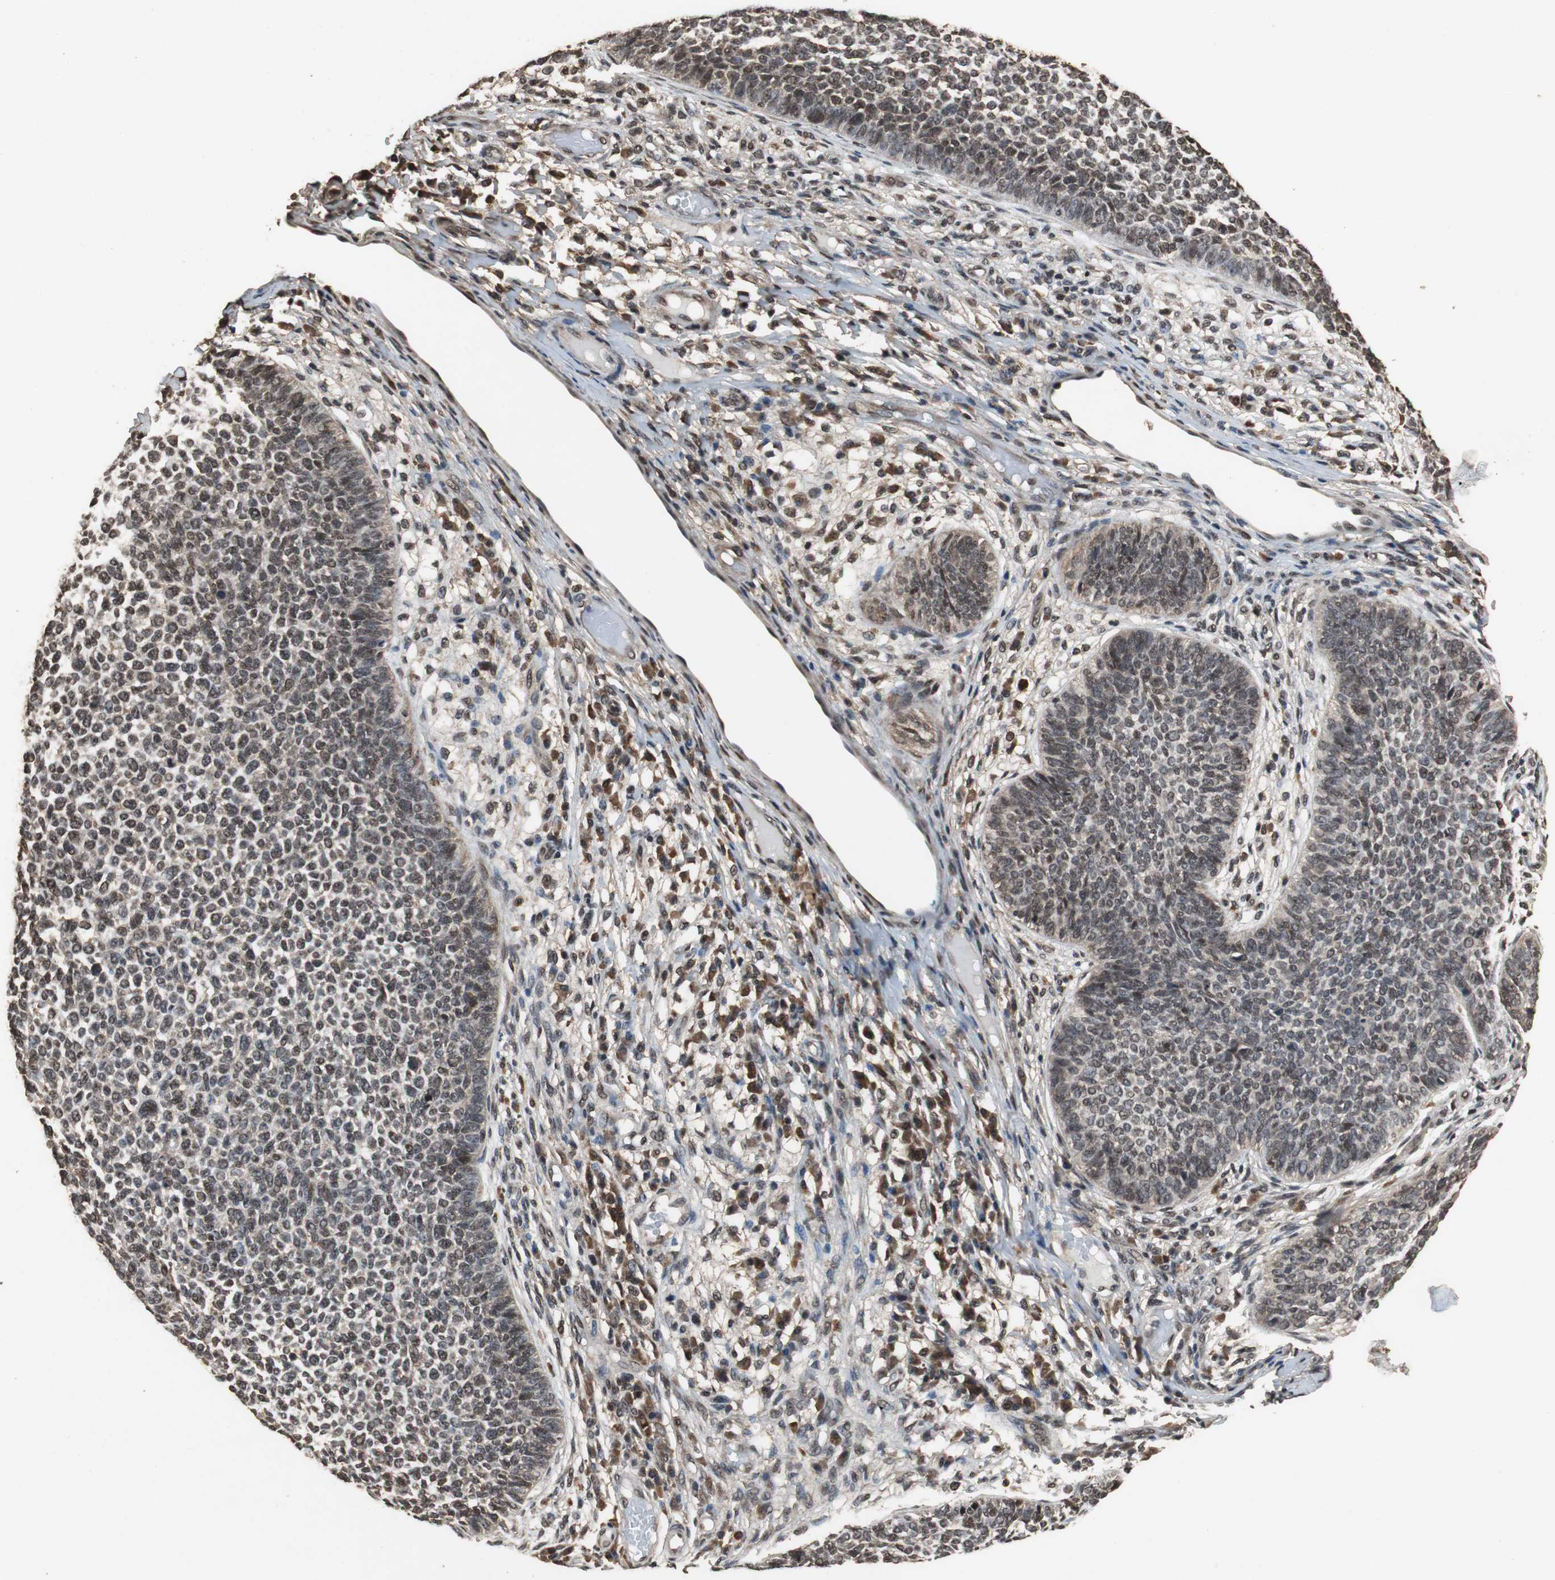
{"staining": {"intensity": "moderate", "quantity": ">75%", "location": "cytoplasmic/membranous,nuclear"}, "tissue": "skin cancer", "cell_type": "Tumor cells", "image_type": "cancer", "snomed": [{"axis": "morphology", "description": "Basal cell carcinoma"}, {"axis": "topography", "description": "Skin"}], "caption": "Protein staining exhibits moderate cytoplasmic/membranous and nuclear expression in approximately >75% of tumor cells in skin cancer (basal cell carcinoma). The staining is performed using DAB (3,3'-diaminobenzidine) brown chromogen to label protein expression. The nuclei are counter-stained blue using hematoxylin.", "gene": "ZNF18", "patient": {"sex": "female", "age": 84}}